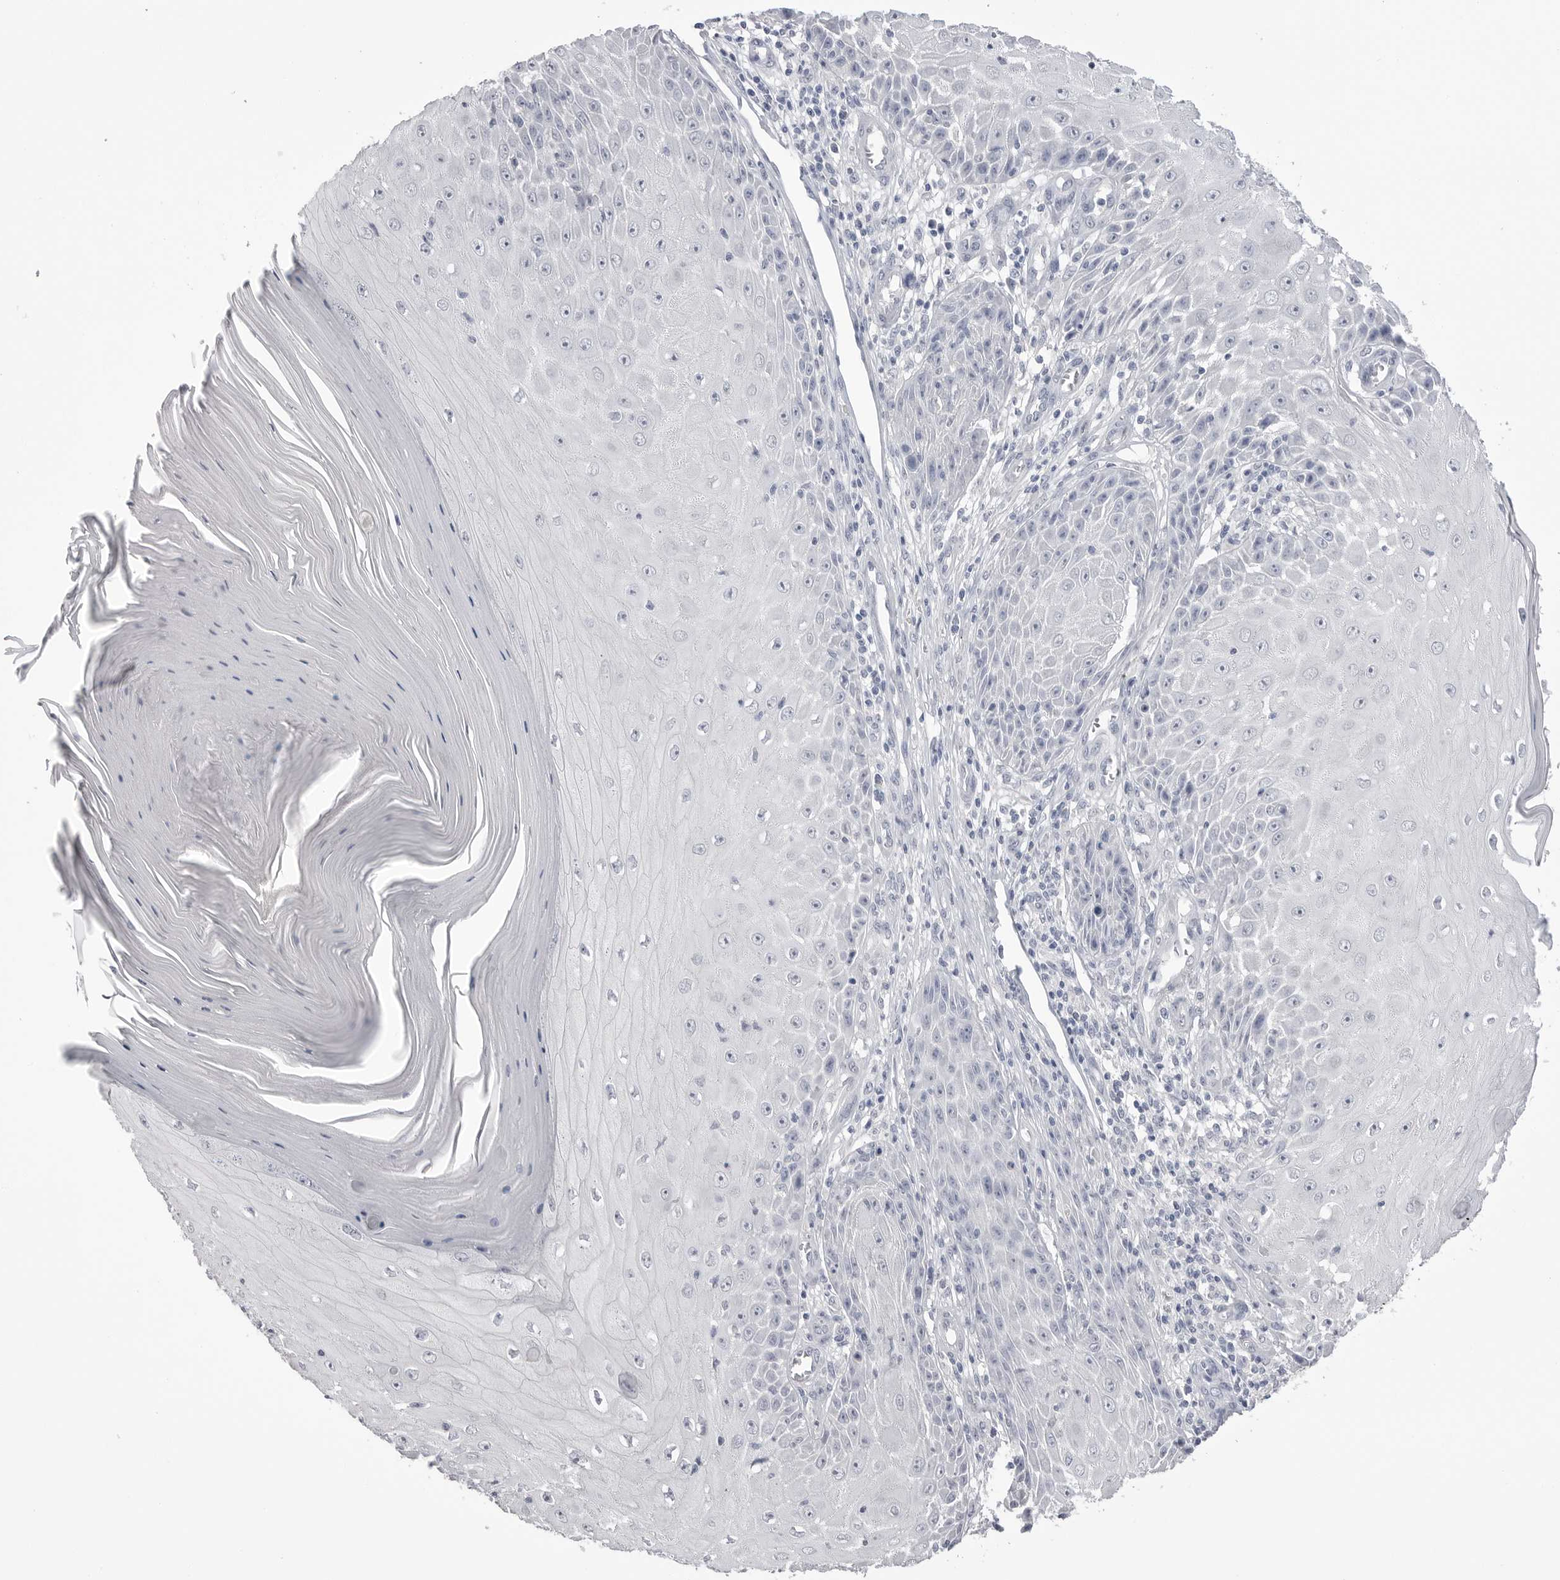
{"staining": {"intensity": "negative", "quantity": "none", "location": "none"}, "tissue": "skin cancer", "cell_type": "Tumor cells", "image_type": "cancer", "snomed": [{"axis": "morphology", "description": "Squamous cell carcinoma, NOS"}, {"axis": "topography", "description": "Skin"}], "caption": "Histopathology image shows no significant protein staining in tumor cells of skin cancer (squamous cell carcinoma).", "gene": "CPB1", "patient": {"sex": "female", "age": 73}}